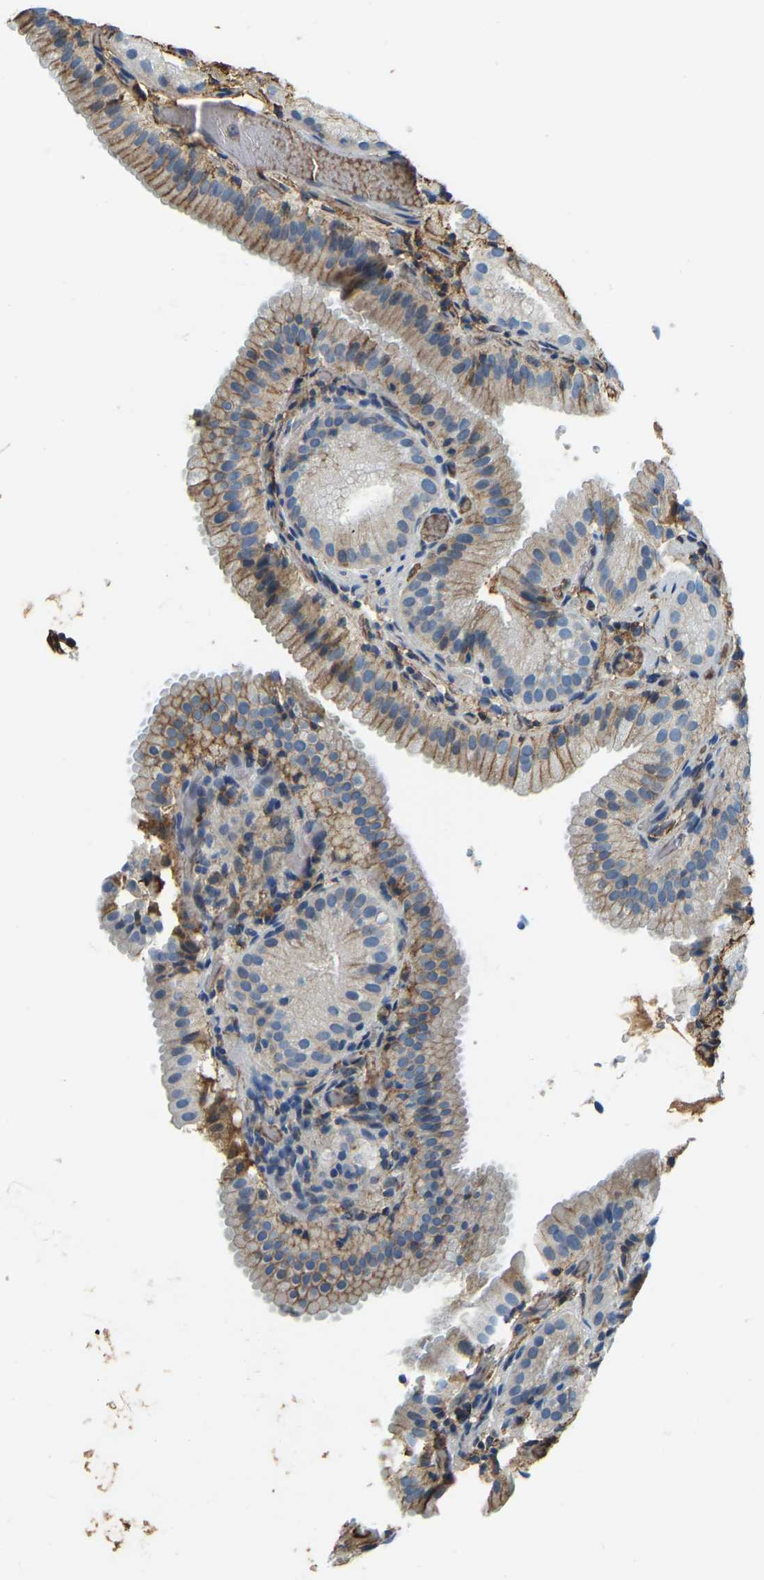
{"staining": {"intensity": "moderate", "quantity": "<25%", "location": "cytoplasmic/membranous"}, "tissue": "gallbladder", "cell_type": "Glandular cells", "image_type": "normal", "snomed": [{"axis": "morphology", "description": "Normal tissue, NOS"}, {"axis": "topography", "description": "Gallbladder"}], "caption": "Protein staining of normal gallbladder demonstrates moderate cytoplasmic/membranous expression in about <25% of glandular cells.", "gene": "THBS4", "patient": {"sex": "male", "age": 54}}